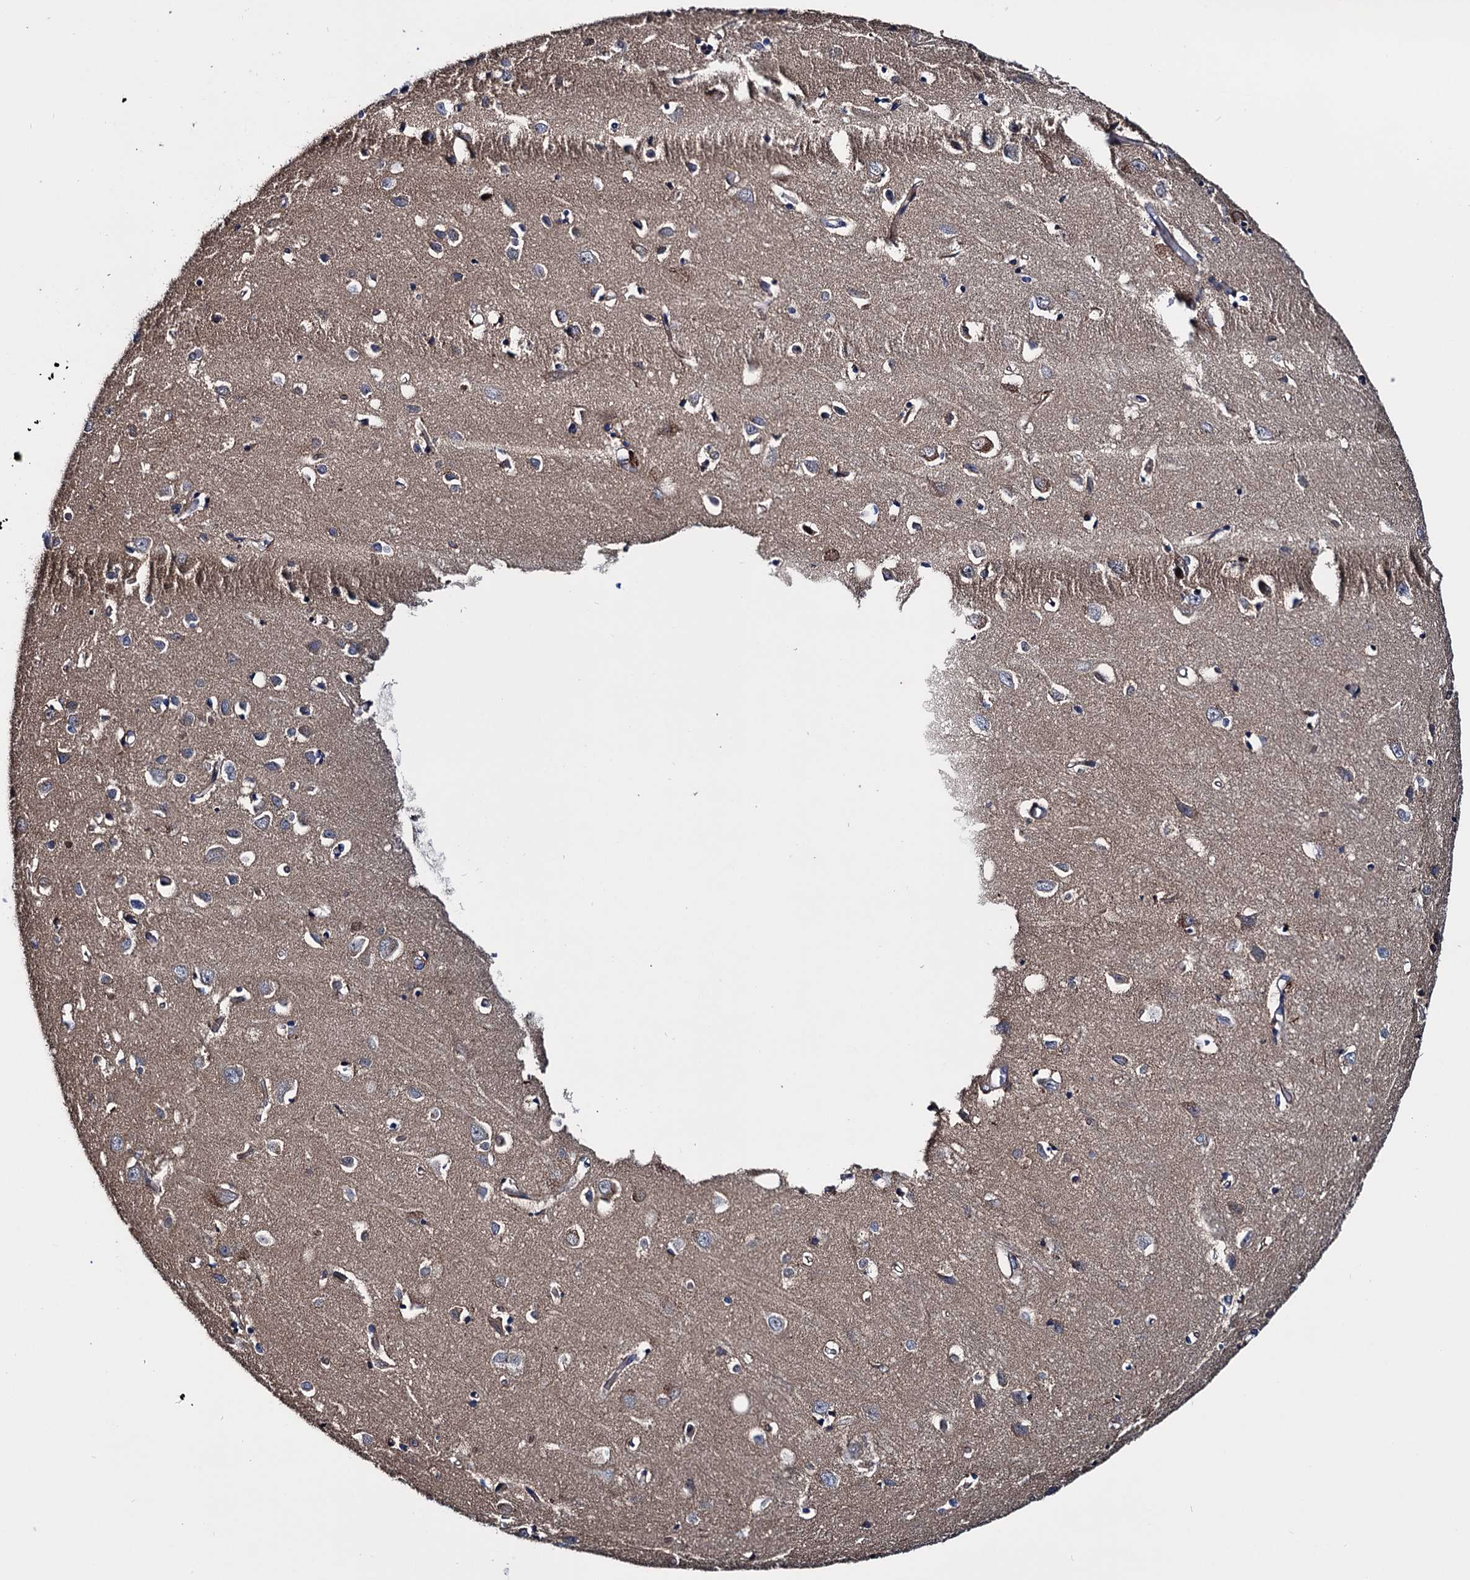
{"staining": {"intensity": "negative", "quantity": "none", "location": "none"}, "tissue": "cerebral cortex", "cell_type": "Endothelial cells", "image_type": "normal", "snomed": [{"axis": "morphology", "description": "Normal tissue, NOS"}, {"axis": "topography", "description": "Cerebral cortex"}], "caption": "Immunohistochemistry micrograph of normal cerebral cortex stained for a protein (brown), which reveals no staining in endothelial cells. (DAB (3,3'-diaminobenzidine) IHC with hematoxylin counter stain).", "gene": "EYA4", "patient": {"sex": "female", "age": 64}}